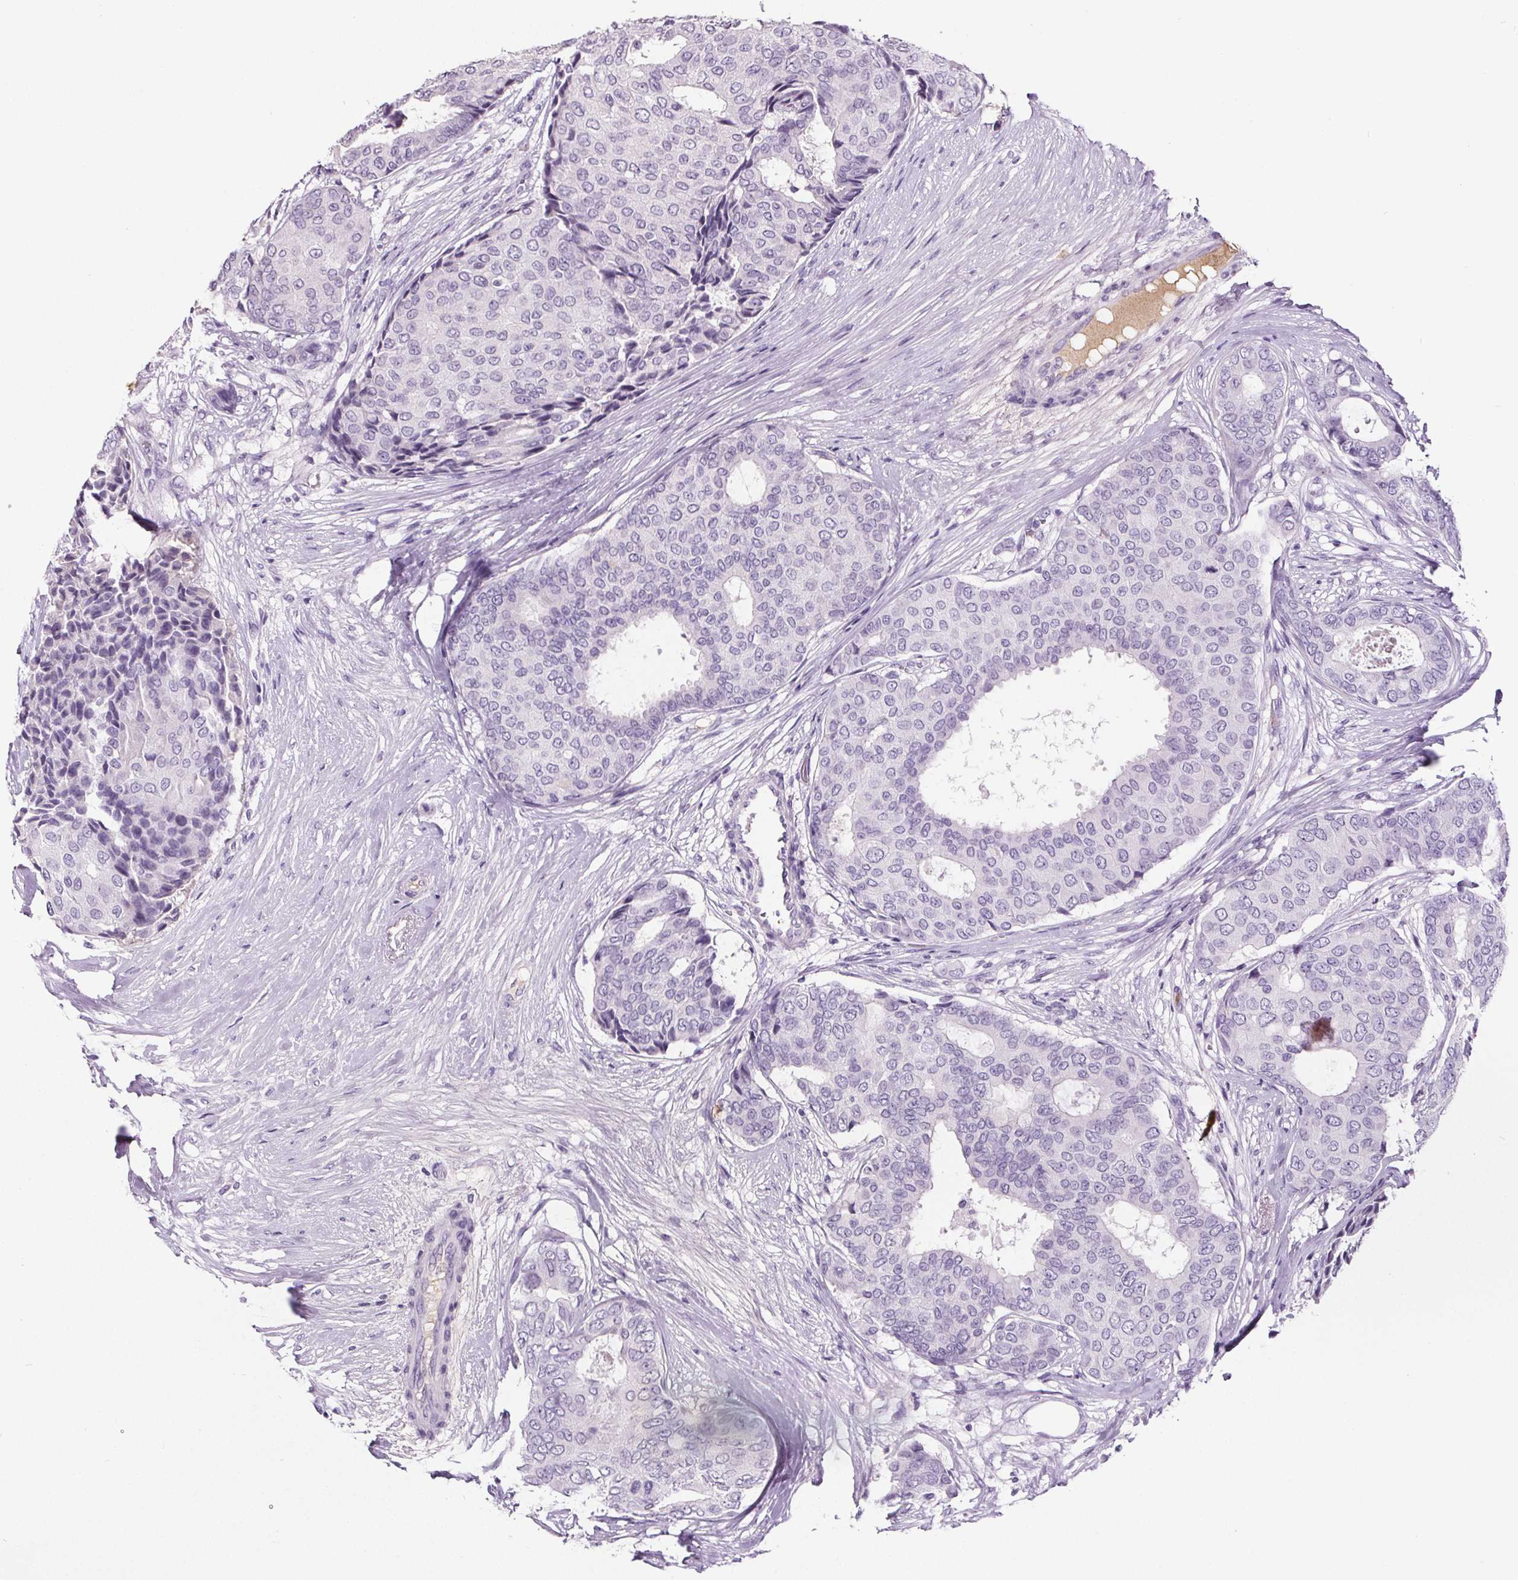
{"staining": {"intensity": "negative", "quantity": "none", "location": "none"}, "tissue": "breast cancer", "cell_type": "Tumor cells", "image_type": "cancer", "snomed": [{"axis": "morphology", "description": "Duct carcinoma"}, {"axis": "topography", "description": "Breast"}], "caption": "This is an immunohistochemistry (IHC) histopathology image of breast cancer (intraductal carcinoma). There is no expression in tumor cells.", "gene": "CD5L", "patient": {"sex": "female", "age": 75}}